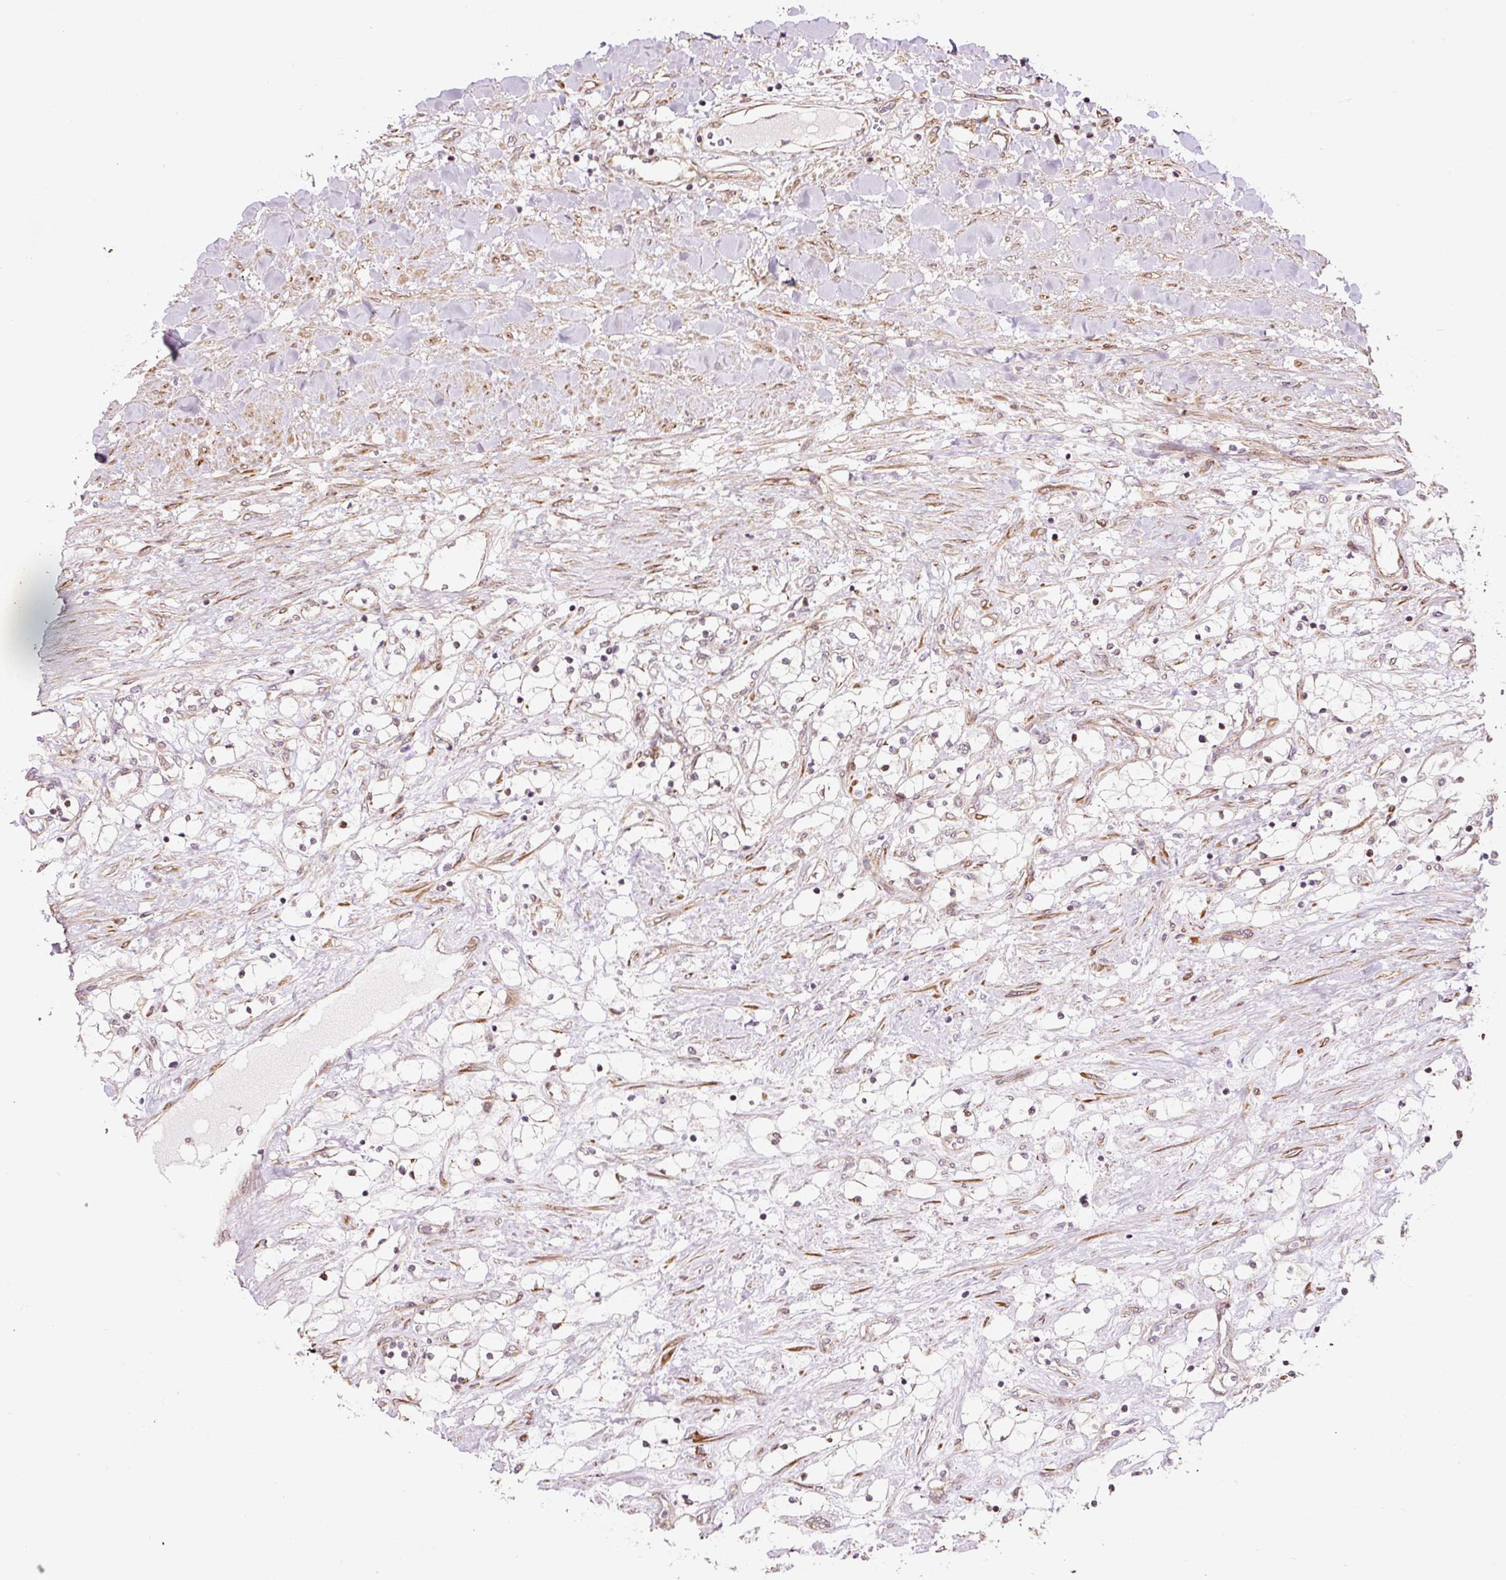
{"staining": {"intensity": "weak", "quantity": "25%-75%", "location": "cytoplasmic/membranous"}, "tissue": "renal cancer", "cell_type": "Tumor cells", "image_type": "cancer", "snomed": [{"axis": "morphology", "description": "Adenocarcinoma, NOS"}, {"axis": "topography", "description": "Kidney"}], "caption": "Protein staining of renal cancer tissue exhibits weak cytoplasmic/membranous positivity in about 25%-75% of tumor cells.", "gene": "ETF1", "patient": {"sex": "male", "age": 68}}